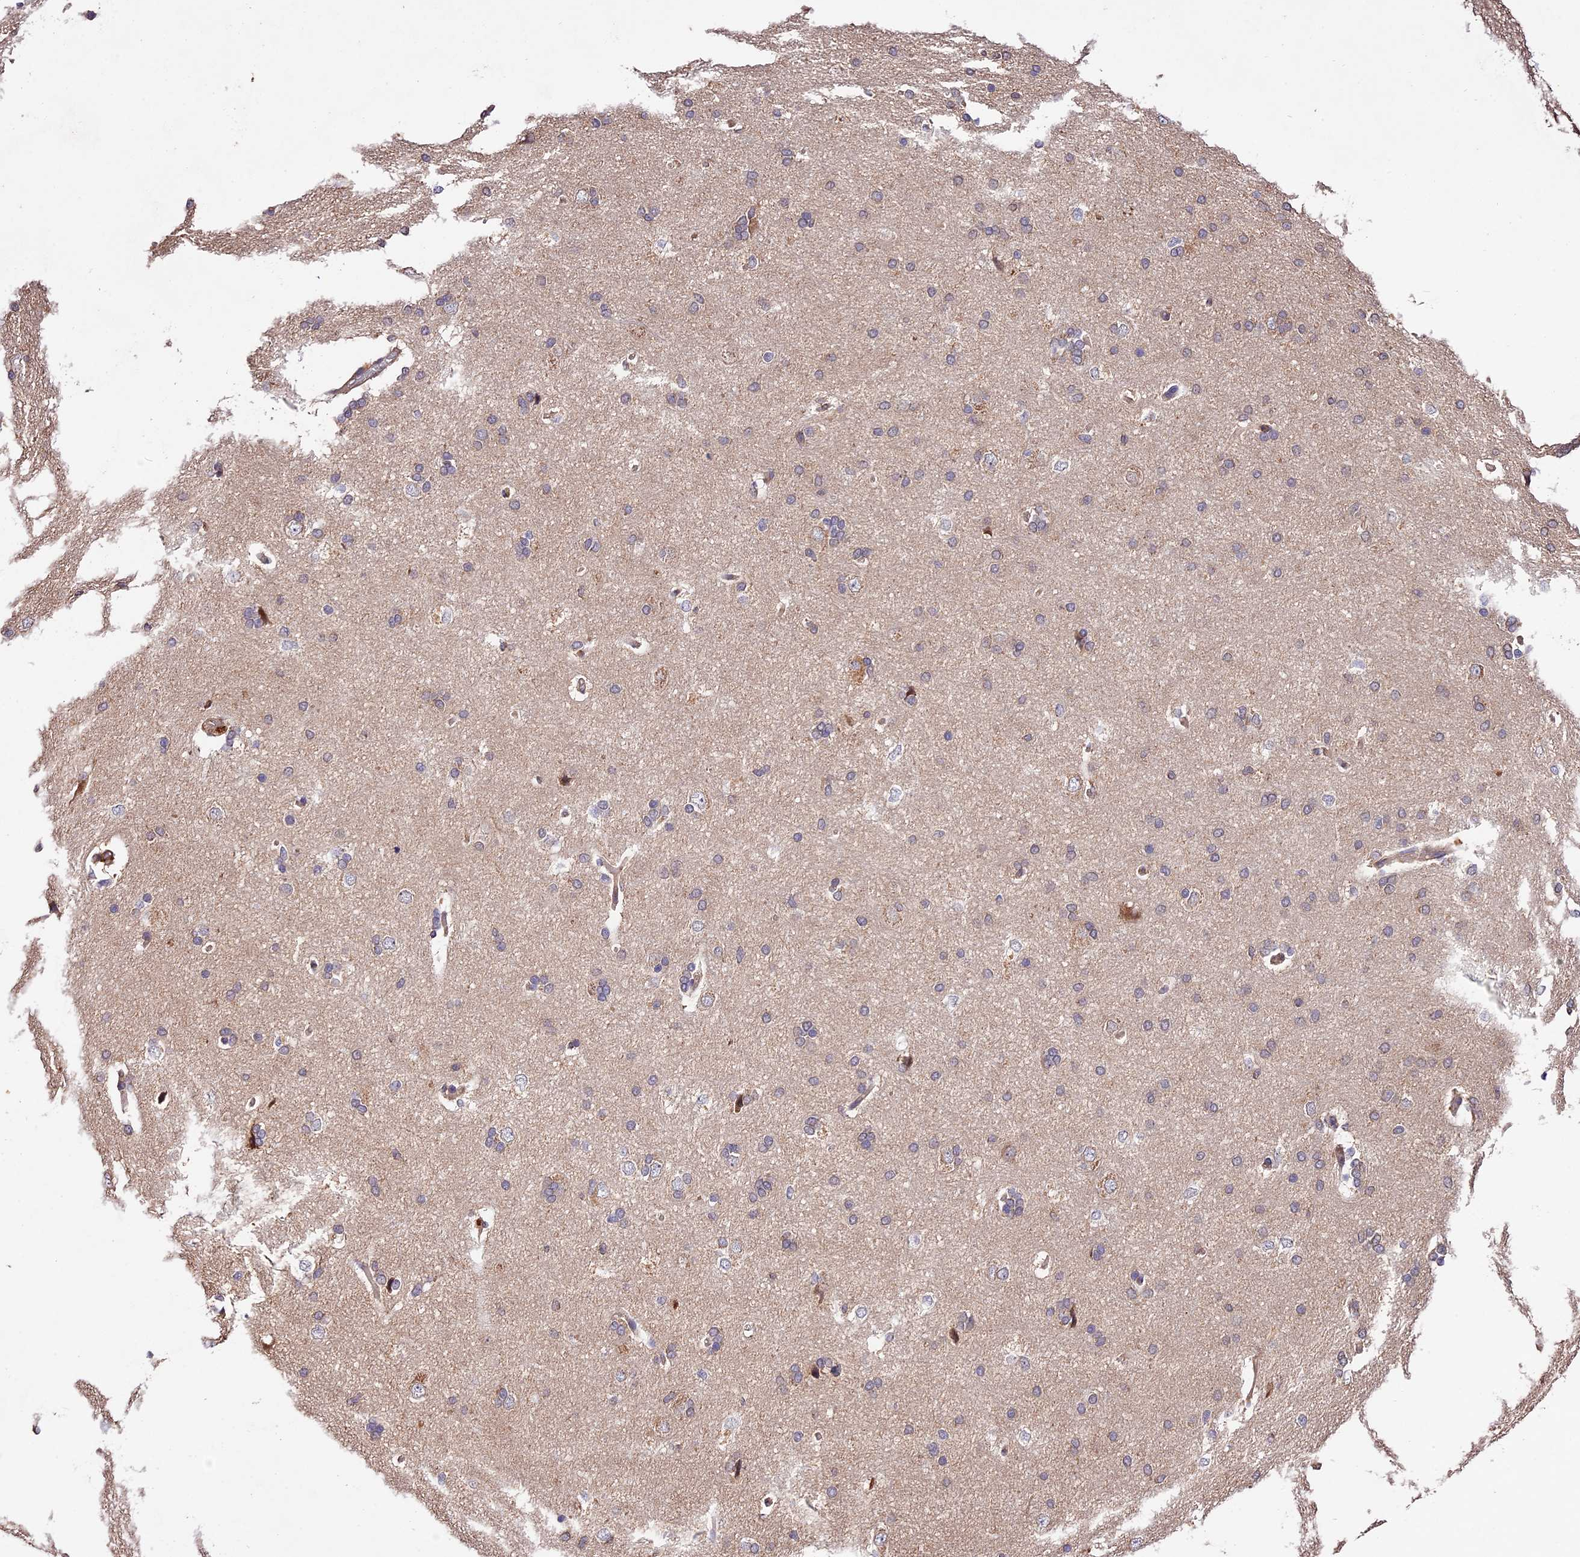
{"staining": {"intensity": "weak", "quantity": "25%-75%", "location": "cytoplasmic/membranous"}, "tissue": "cerebral cortex", "cell_type": "Endothelial cells", "image_type": "normal", "snomed": [{"axis": "morphology", "description": "Normal tissue, NOS"}, {"axis": "topography", "description": "Cerebral cortex"}], "caption": "Protein analysis of unremarkable cerebral cortex exhibits weak cytoplasmic/membranous positivity in approximately 25%-75% of endothelial cells. The staining was performed using DAB (3,3'-diaminobenzidine) to visualize the protein expression in brown, while the nuclei were stained in blue with hematoxylin (Magnification: 20x).", "gene": "CES3", "patient": {"sex": "male", "age": 62}}